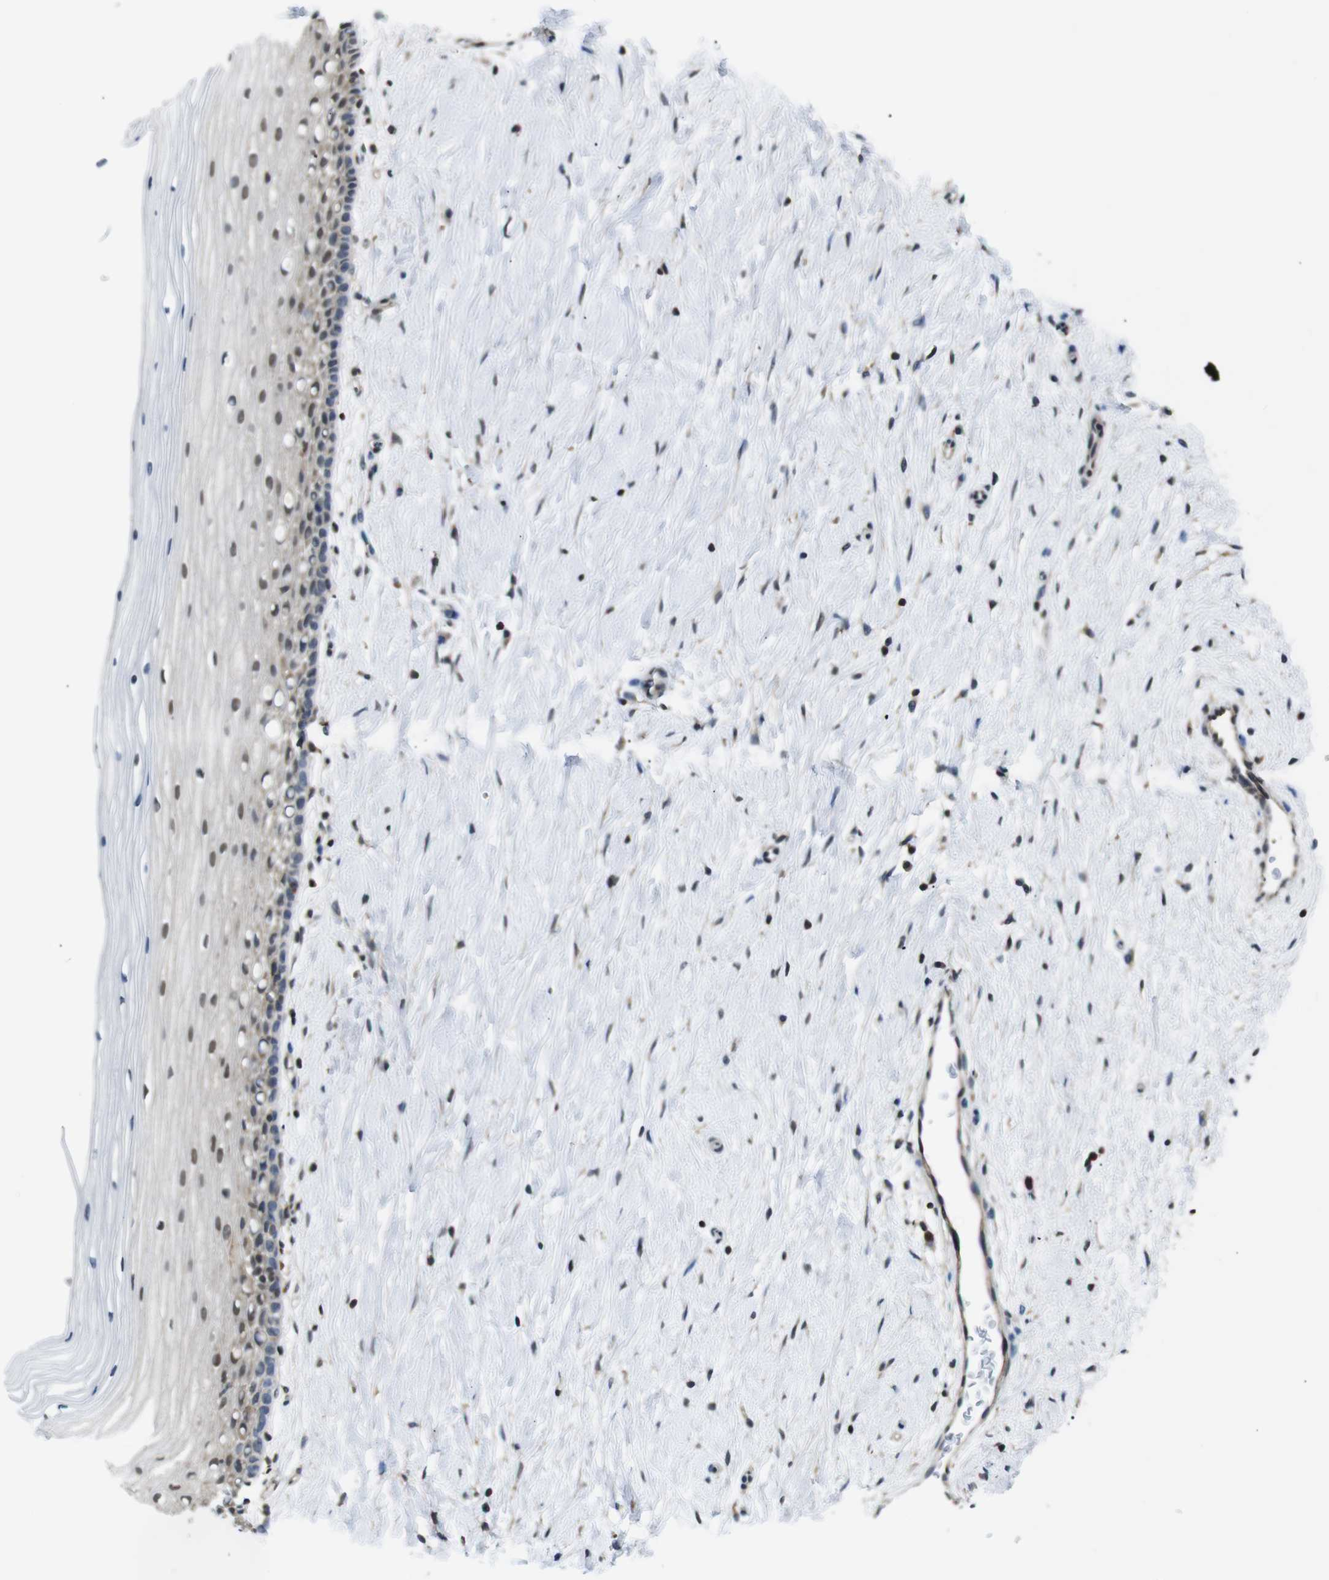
{"staining": {"intensity": "weak", "quantity": "25%-75%", "location": "cytoplasmic/membranous"}, "tissue": "cervix", "cell_type": "Glandular cells", "image_type": "normal", "snomed": [{"axis": "morphology", "description": "Normal tissue, NOS"}, {"axis": "topography", "description": "Cervix"}], "caption": "A brown stain highlights weak cytoplasmic/membranous positivity of a protein in glandular cells of benign human cervix. (Brightfield microscopy of DAB IHC at high magnification).", "gene": "UBXN1", "patient": {"sex": "female", "age": 39}}